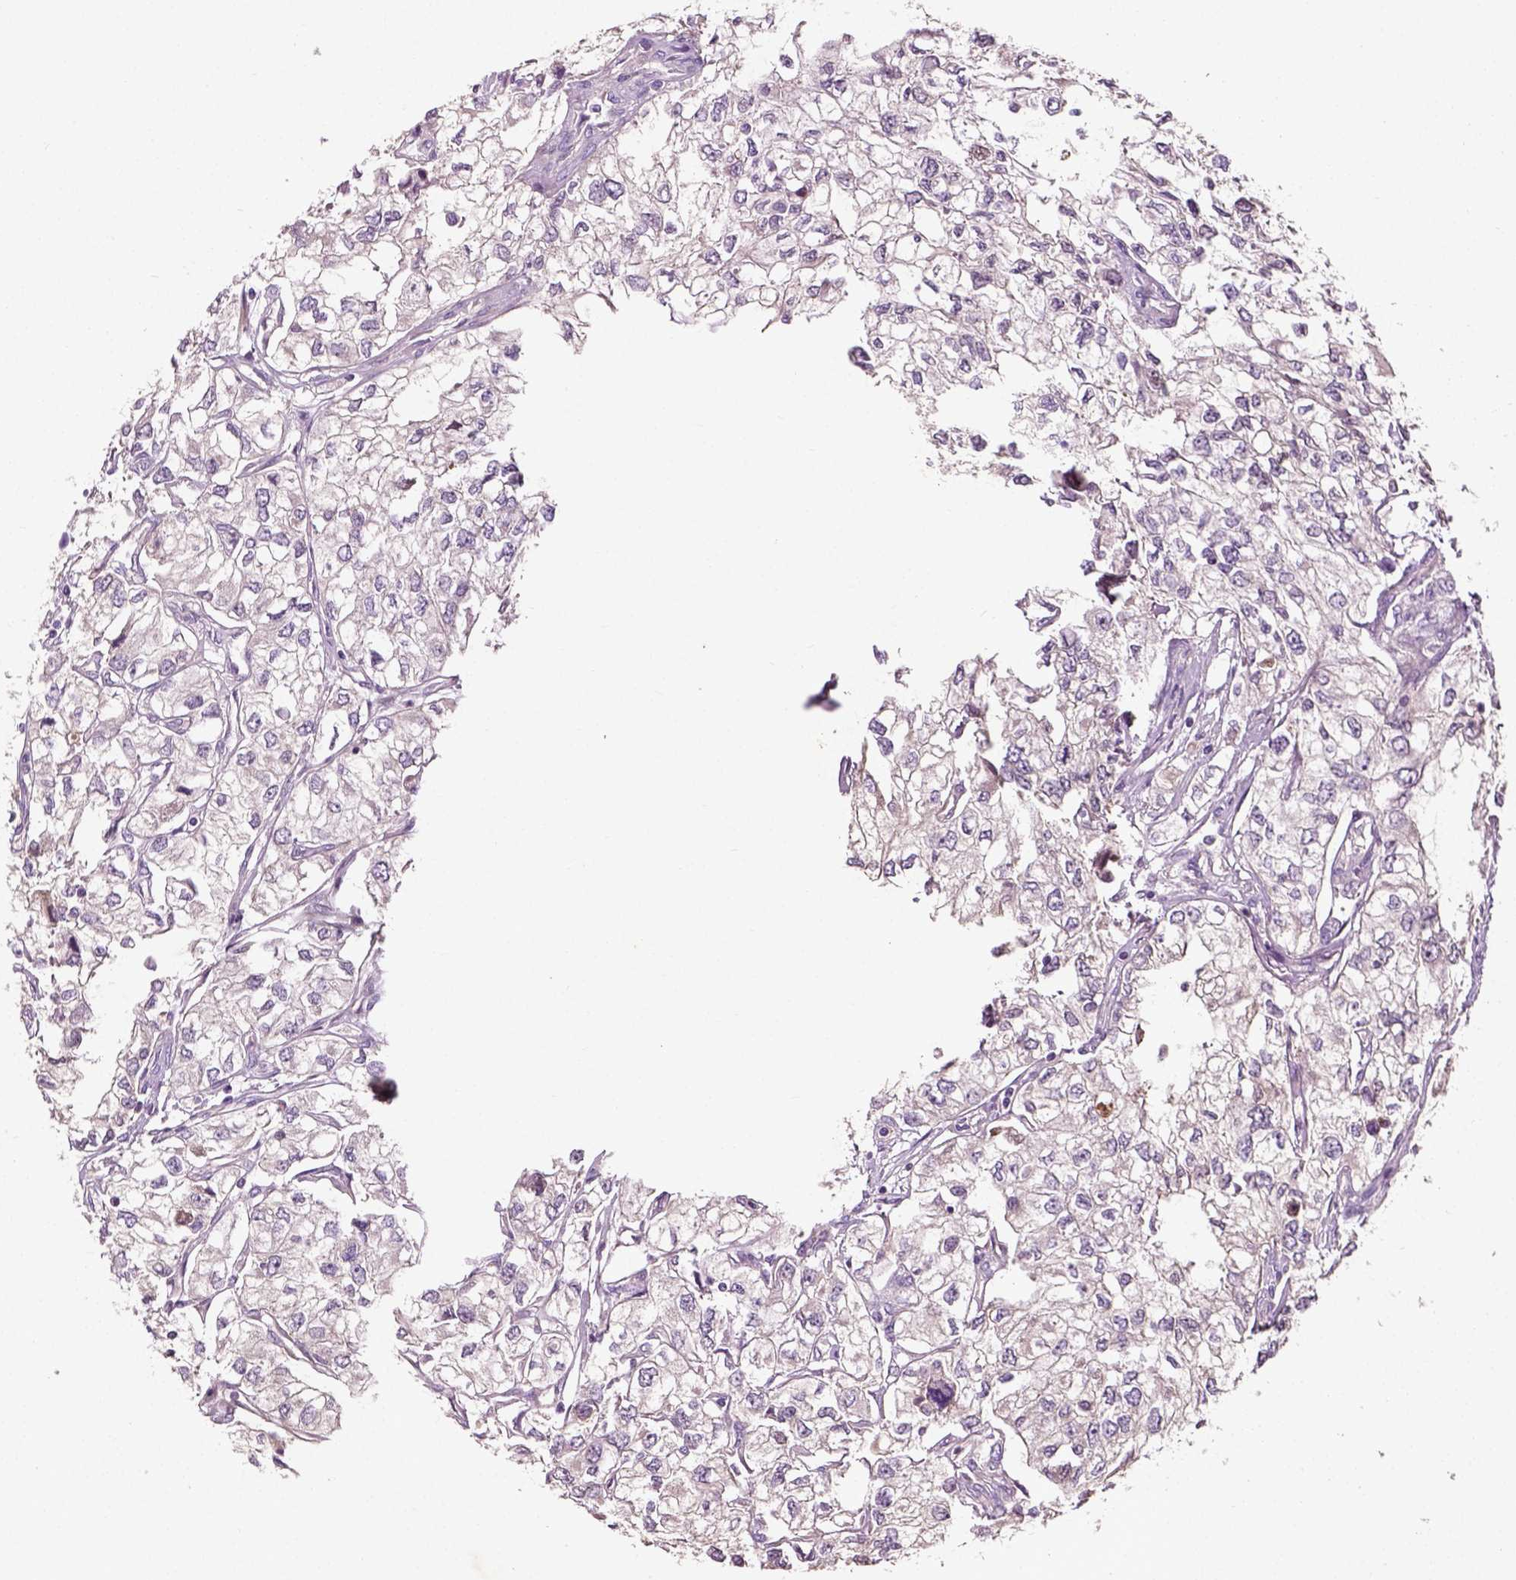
{"staining": {"intensity": "negative", "quantity": "none", "location": "none"}, "tissue": "renal cancer", "cell_type": "Tumor cells", "image_type": "cancer", "snomed": [{"axis": "morphology", "description": "Adenocarcinoma, NOS"}, {"axis": "topography", "description": "Kidney"}], "caption": "DAB immunohistochemical staining of human renal cancer exhibits no significant positivity in tumor cells.", "gene": "PKP3", "patient": {"sex": "female", "age": 59}}